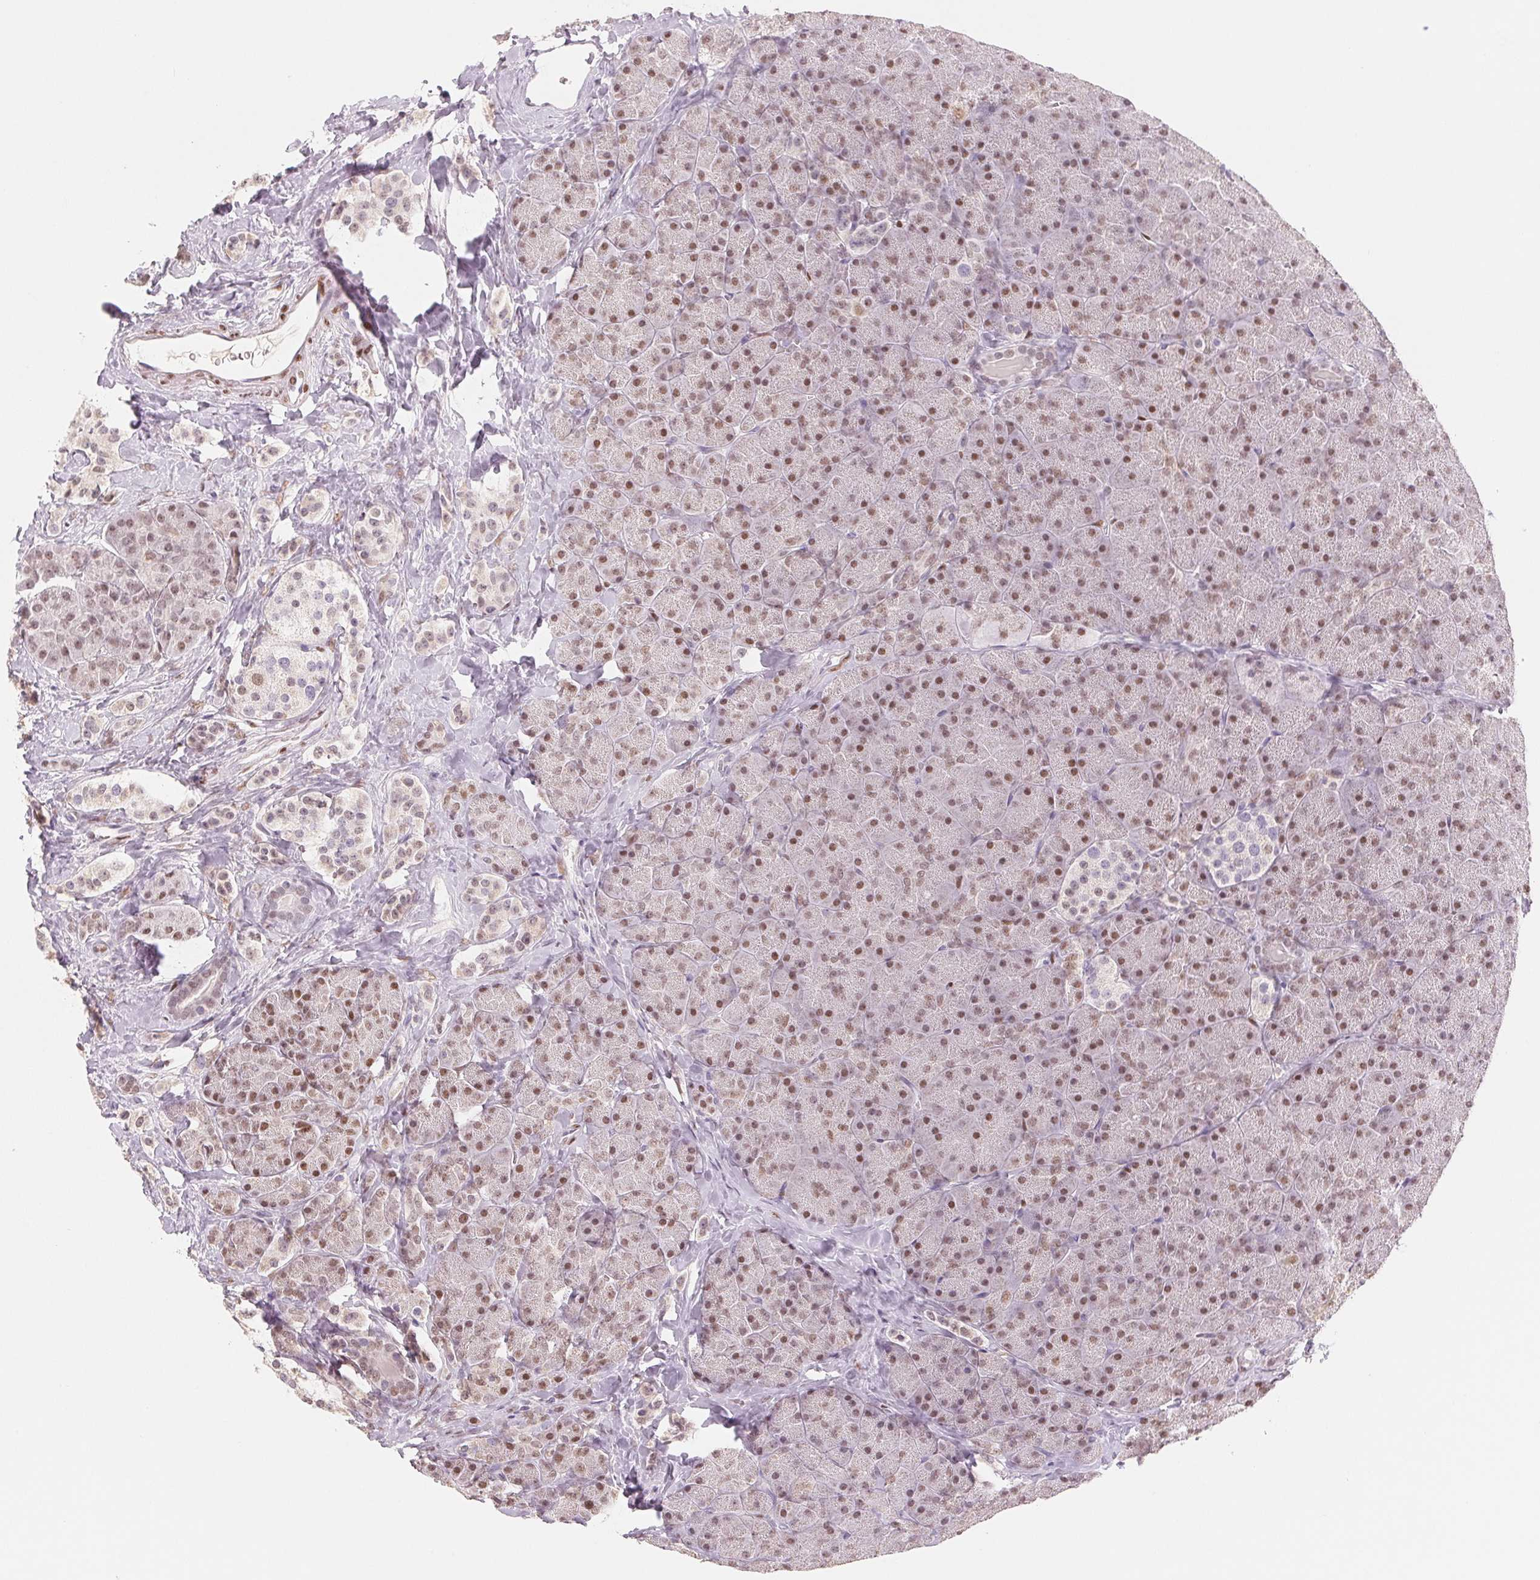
{"staining": {"intensity": "weak", "quantity": "25%-75%", "location": "nuclear"}, "tissue": "carcinoid", "cell_type": "Tumor cells", "image_type": "cancer", "snomed": [{"axis": "morphology", "description": "Normal tissue, NOS"}, {"axis": "morphology", "description": "Carcinoid, malignant, NOS"}, {"axis": "topography", "description": "Pancreas"}], "caption": "A brown stain labels weak nuclear positivity of a protein in human carcinoid tumor cells.", "gene": "SMARCD3", "patient": {"sex": "male", "age": 36}}